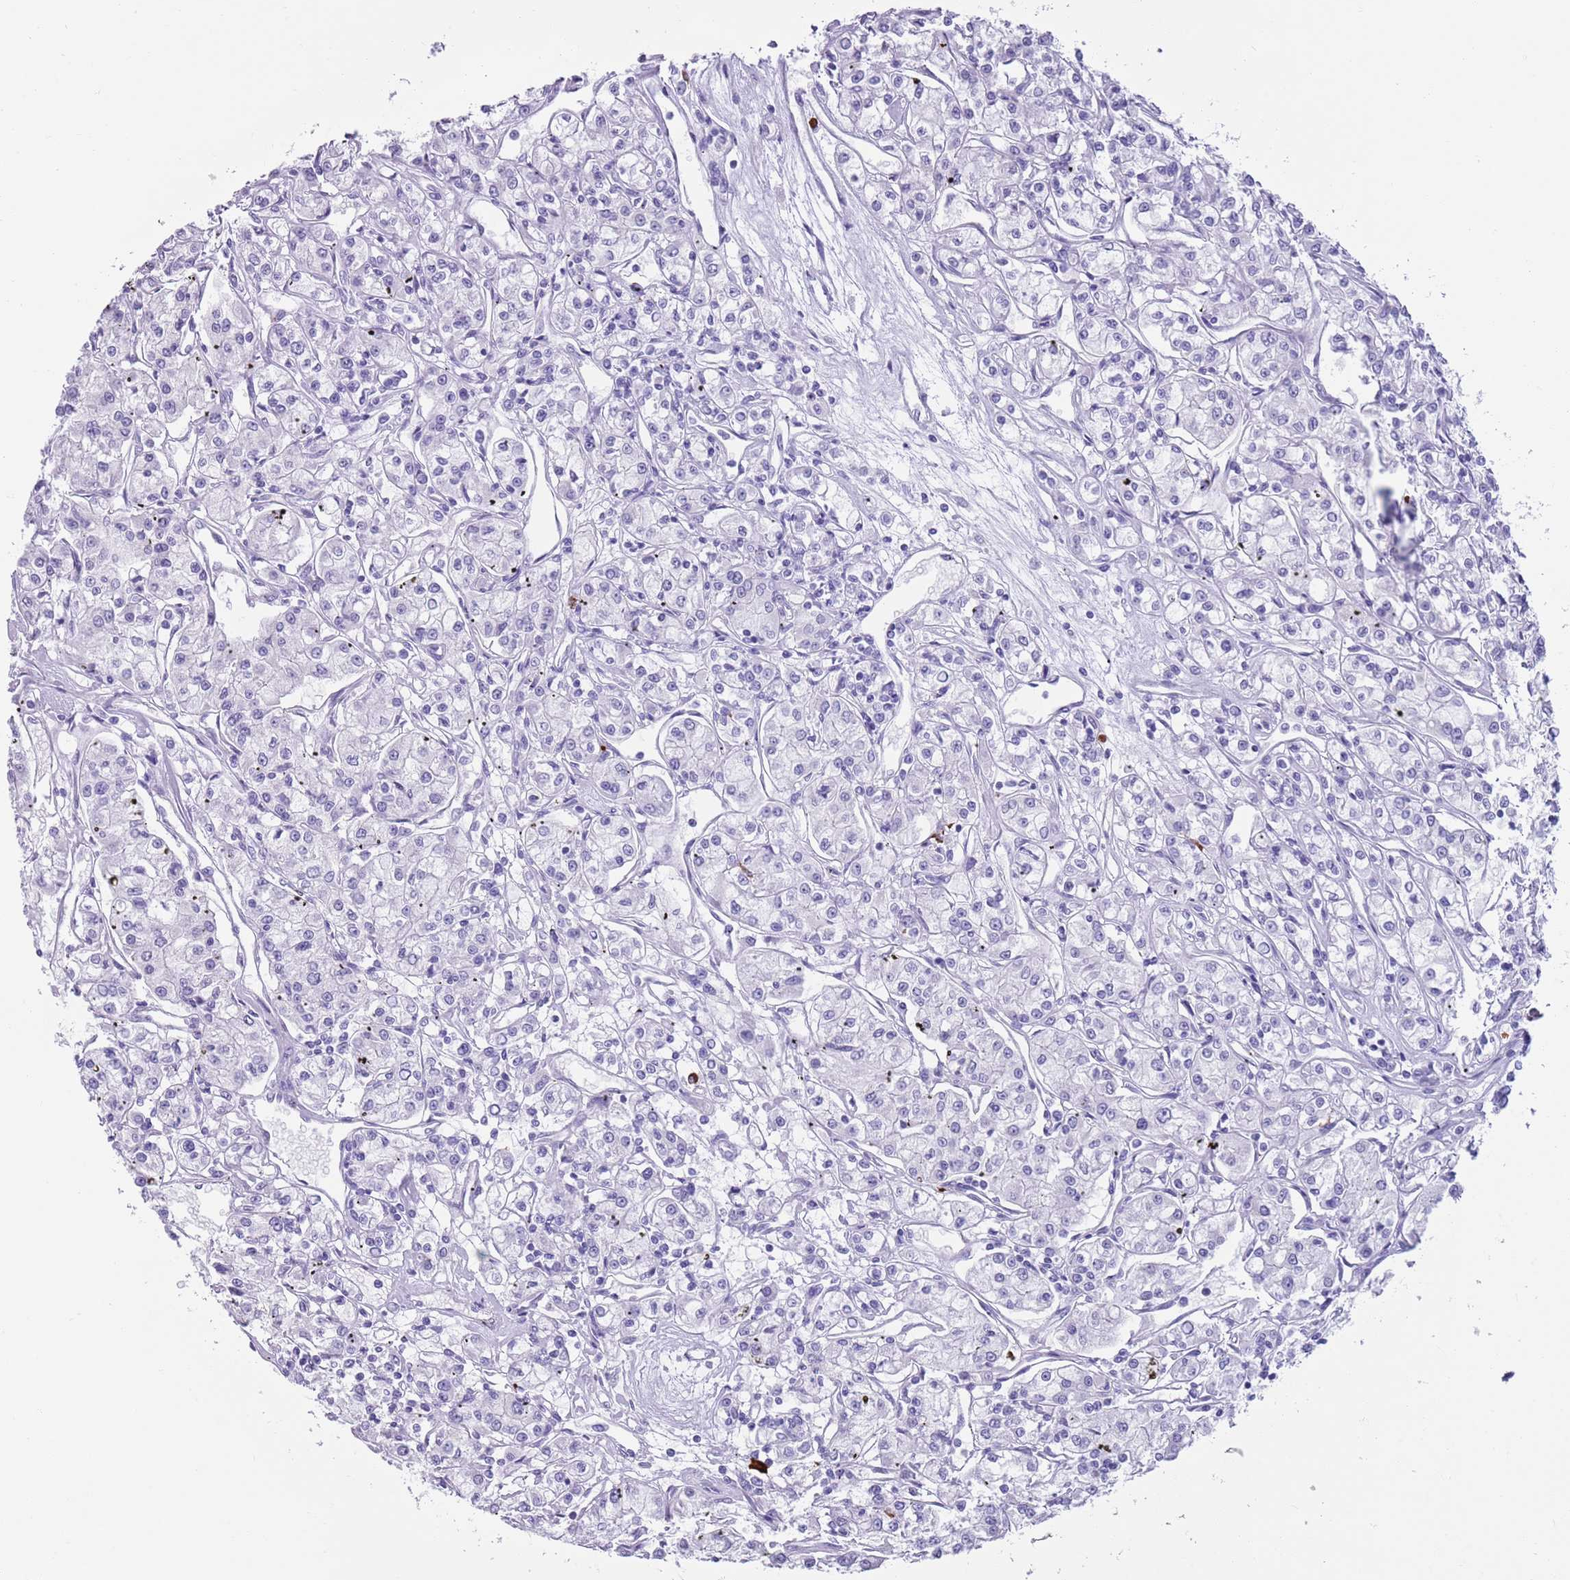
{"staining": {"intensity": "negative", "quantity": "none", "location": "none"}, "tissue": "renal cancer", "cell_type": "Tumor cells", "image_type": "cancer", "snomed": [{"axis": "morphology", "description": "Adenocarcinoma, NOS"}, {"axis": "topography", "description": "Kidney"}], "caption": "This histopathology image is of renal cancer (adenocarcinoma) stained with immunohistochemistry (IHC) to label a protein in brown with the nuclei are counter-stained blue. There is no positivity in tumor cells.", "gene": "LY6G5B", "patient": {"sex": "female", "age": 59}}